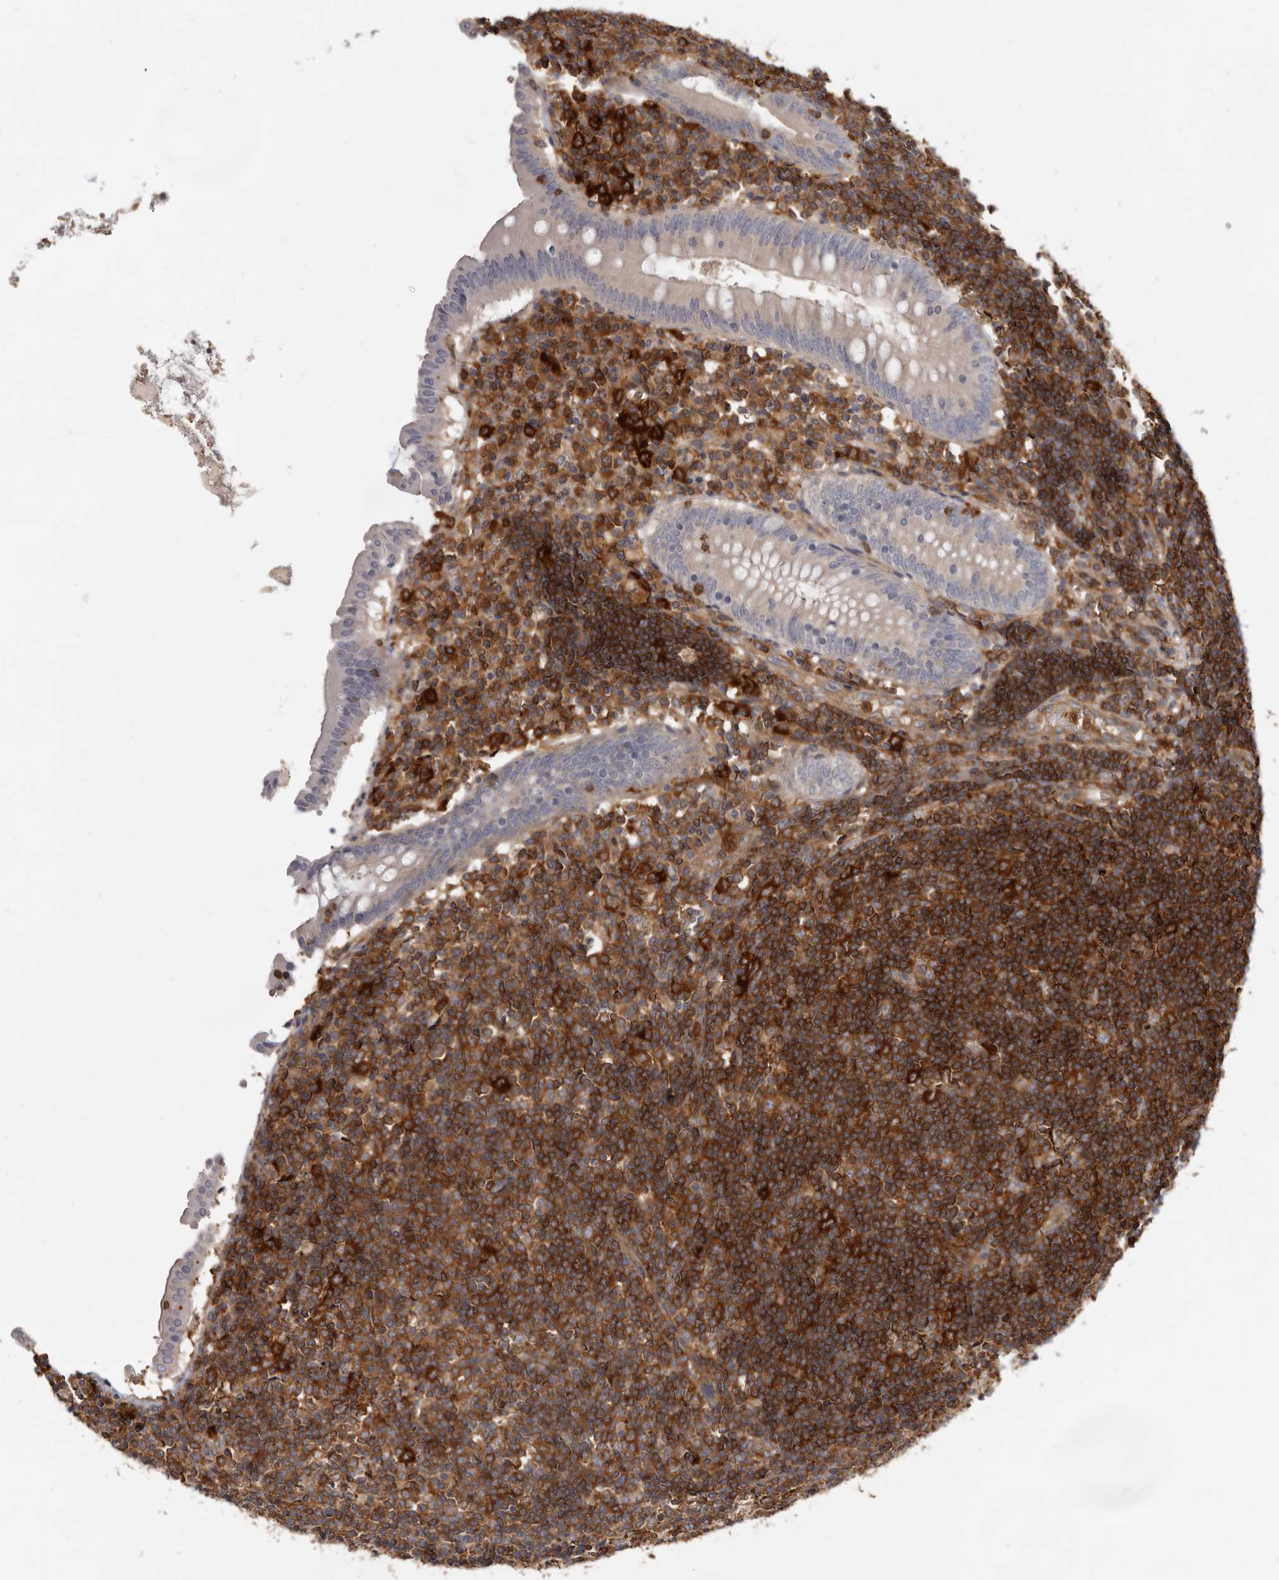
{"staining": {"intensity": "negative", "quantity": "none", "location": "none"}, "tissue": "appendix", "cell_type": "Glandular cells", "image_type": "normal", "snomed": [{"axis": "morphology", "description": "Normal tissue, NOS"}, {"axis": "topography", "description": "Appendix"}], "caption": "Immunohistochemical staining of normal human appendix demonstrates no significant staining in glandular cells.", "gene": "CBL", "patient": {"sex": "female", "age": 54}}